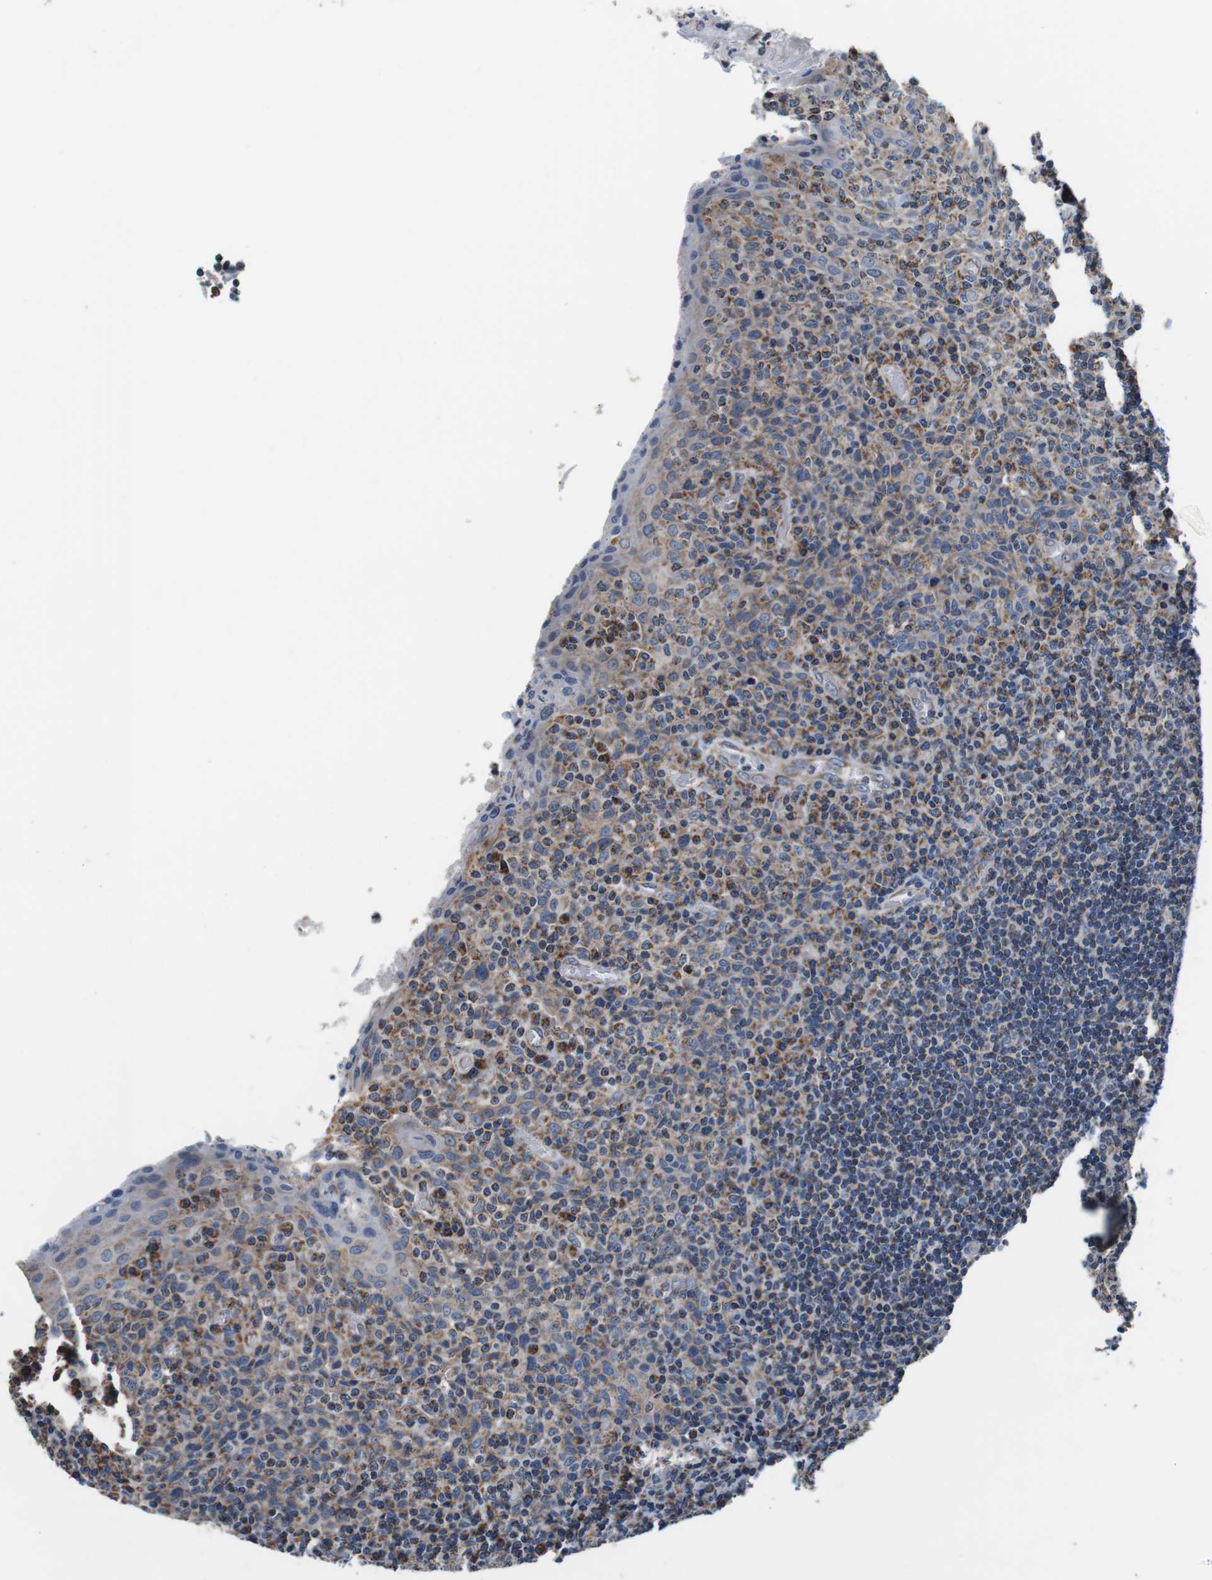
{"staining": {"intensity": "moderate", "quantity": "25%-75%", "location": "cytoplasmic/membranous"}, "tissue": "tonsil", "cell_type": "Germinal center cells", "image_type": "normal", "snomed": [{"axis": "morphology", "description": "Normal tissue, NOS"}, {"axis": "topography", "description": "Tonsil"}], "caption": "High-magnification brightfield microscopy of unremarkable tonsil stained with DAB (3,3'-diaminobenzidine) (brown) and counterstained with hematoxylin (blue). germinal center cells exhibit moderate cytoplasmic/membranous expression is appreciated in approximately25%-75% of cells.", "gene": "LRP4", "patient": {"sex": "male", "age": 17}}